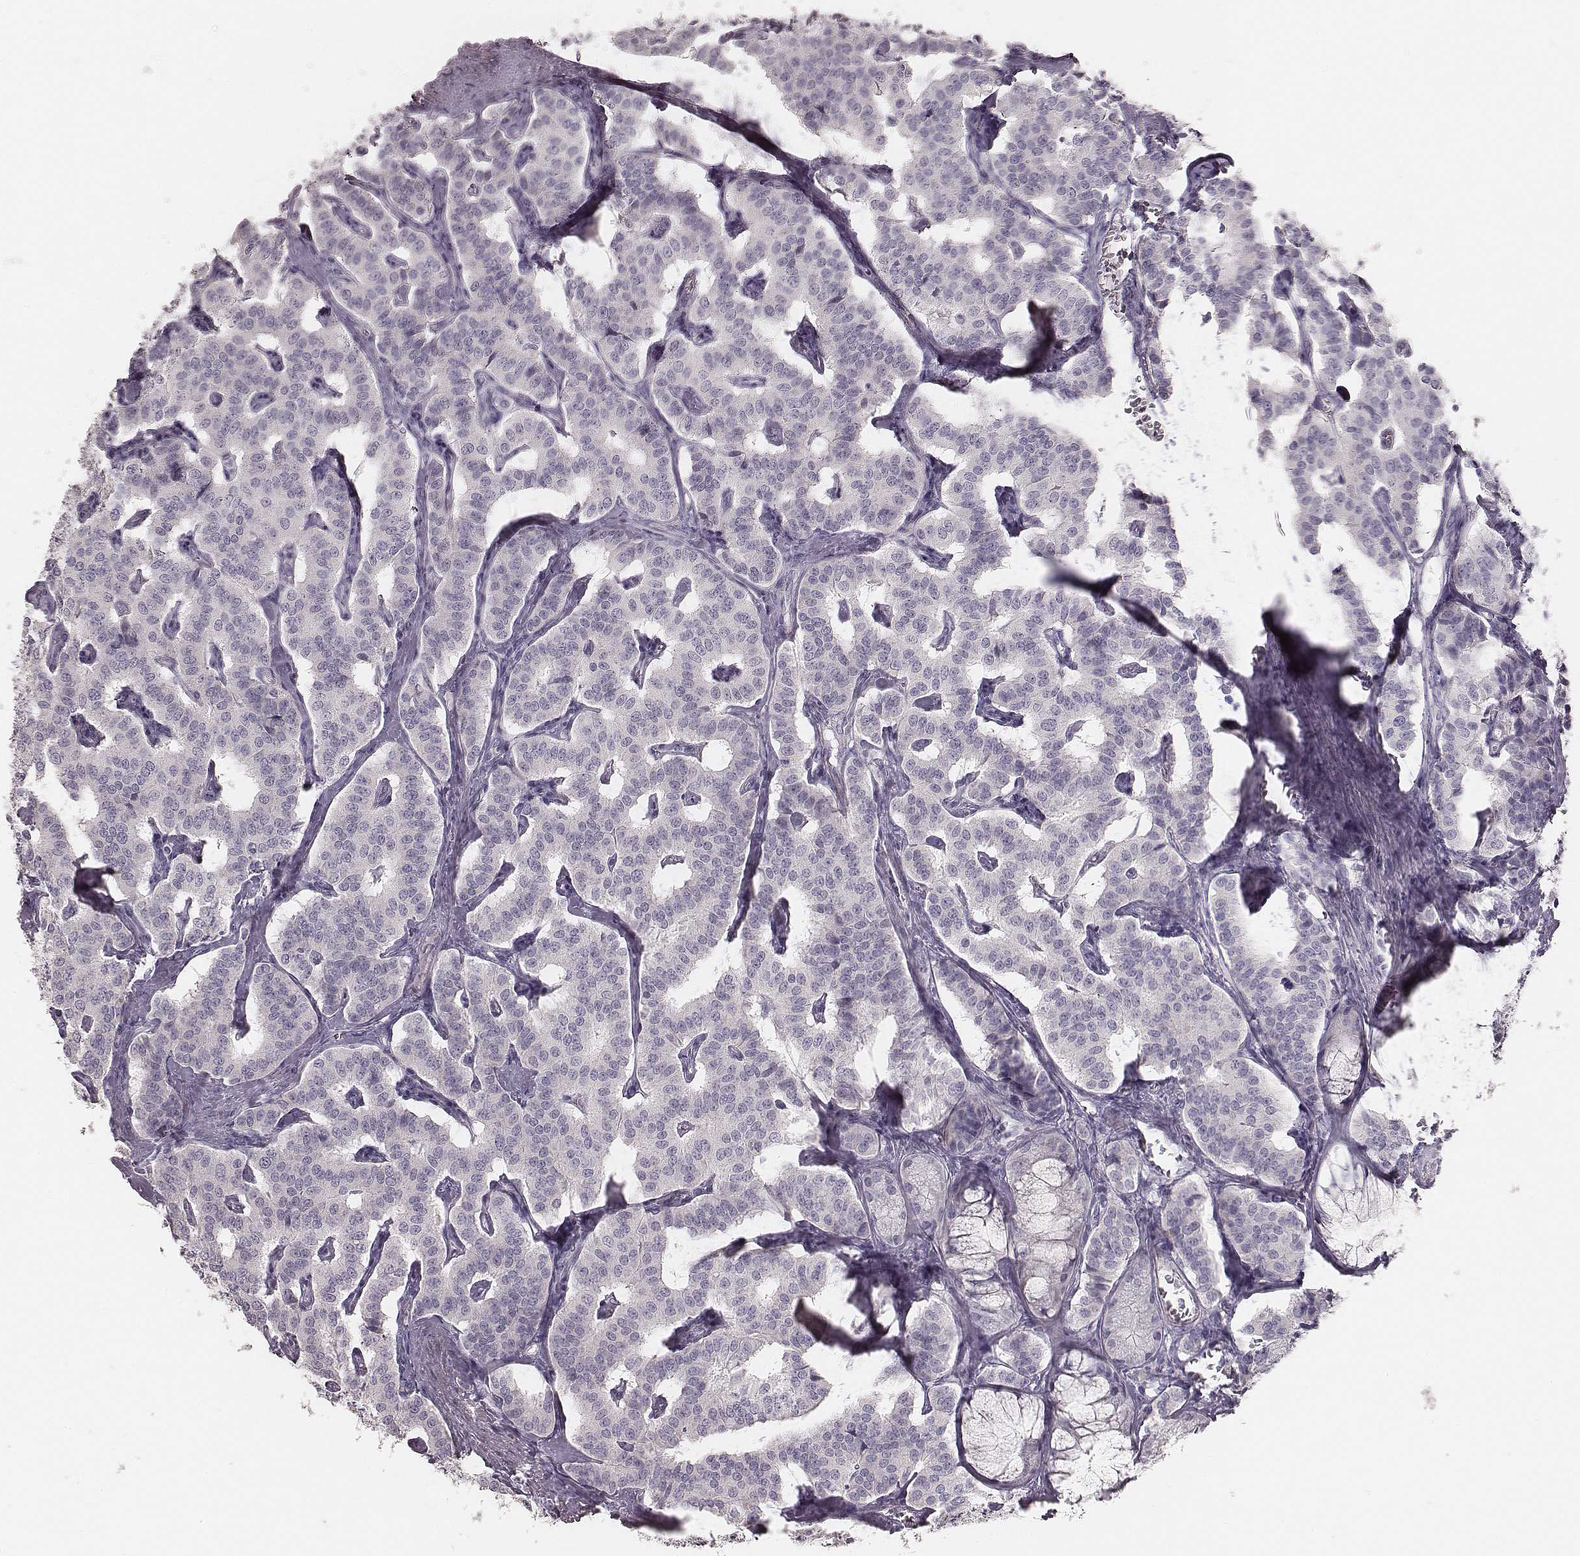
{"staining": {"intensity": "negative", "quantity": "none", "location": "none"}, "tissue": "carcinoid", "cell_type": "Tumor cells", "image_type": "cancer", "snomed": [{"axis": "morphology", "description": "Carcinoid, malignant, NOS"}, {"axis": "topography", "description": "Lung"}], "caption": "Immunohistochemistry (IHC) photomicrograph of carcinoid (malignant) stained for a protein (brown), which shows no positivity in tumor cells.", "gene": "ZP4", "patient": {"sex": "female", "age": 46}}